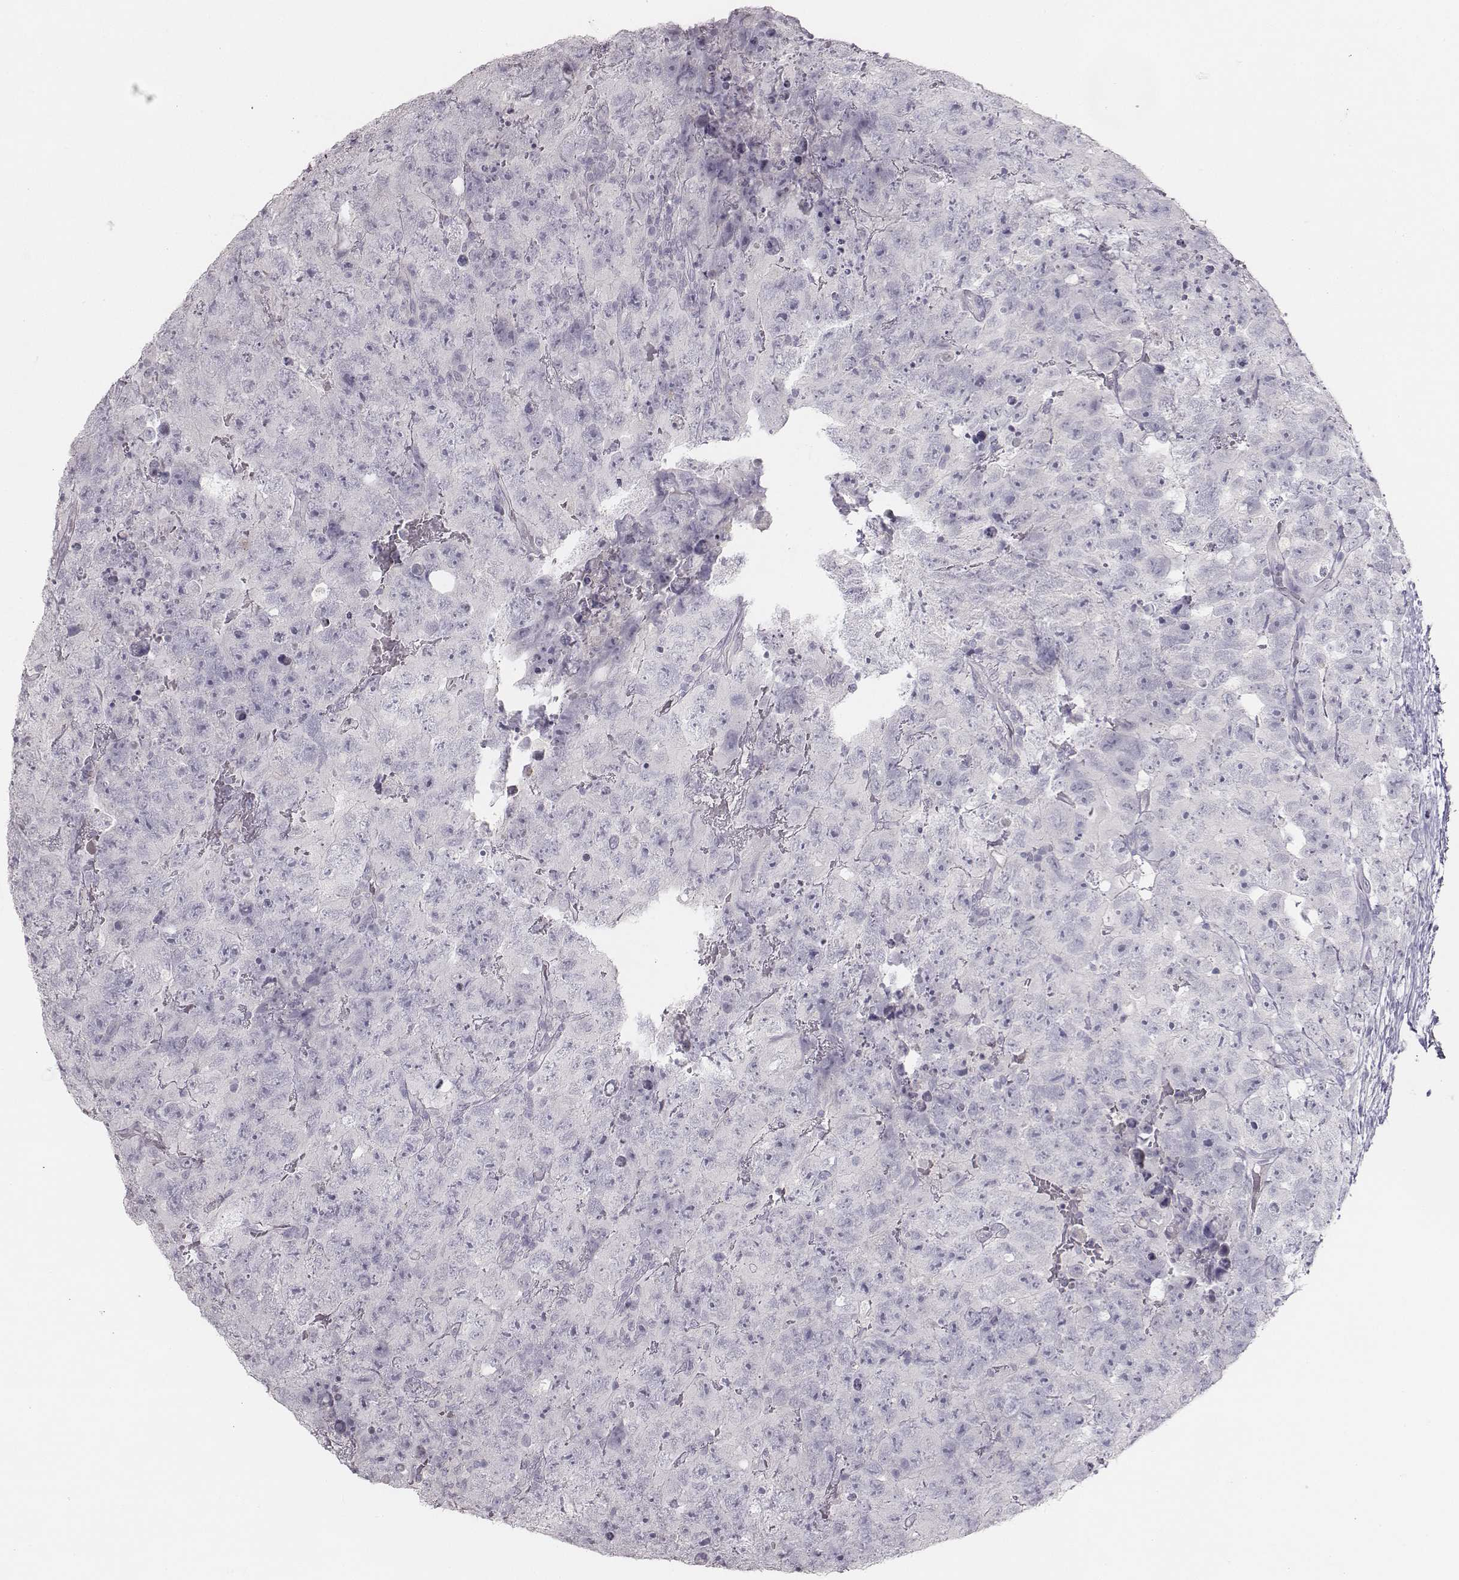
{"staining": {"intensity": "negative", "quantity": "none", "location": "none"}, "tissue": "testis cancer", "cell_type": "Tumor cells", "image_type": "cancer", "snomed": [{"axis": "morphology", "description": "Carcinoma, Embryonal, NOS"}, {"axis": "topography", "description": "Testis"}], "caption": "Immunohistochemical staining of human testis cancer (embryonal carcinoma) reveals no significant expression in tumor cells.", "gene": "MYH6", "patient": {"sex": "male", "age": 24}}